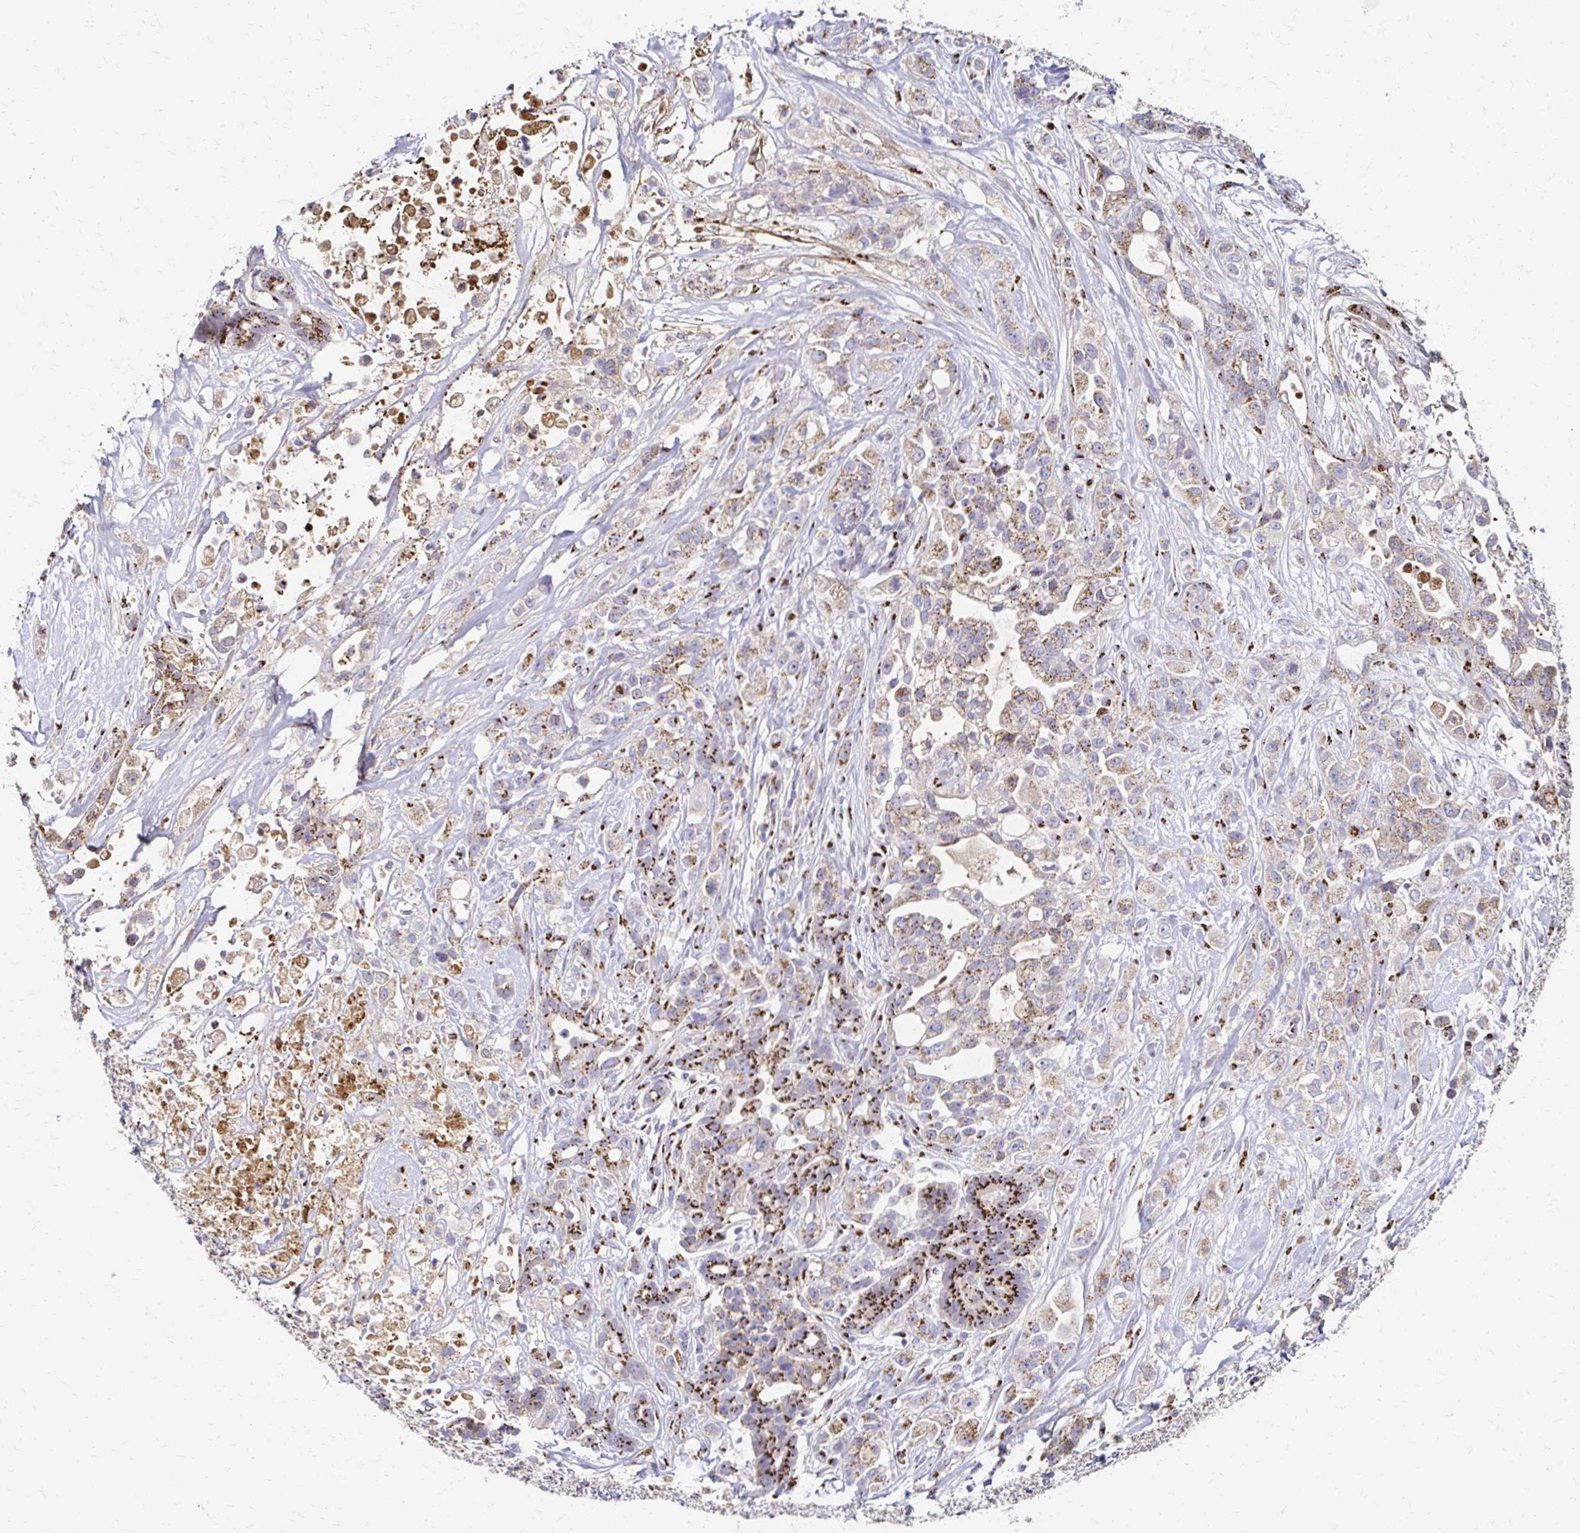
{"staining": {"intensity": "weak", "quantity": ">75%", "location": "cytoplasmic/membranous"}, "tissue": "pancreatic cancer", "cell_type": "Tumor cells", "image_type": "cancer", "snomed": [{"axis": "morphology", "description": "Adenocarcinoma, NOS"}, {"axis": "topography", "description": "Pancreas"}], "caption": "Weak cytoplasmic/membranous positivity for a protein is appreciated in about >75% of tumor cells of adenocarcinoma (pancreatic) using immunohistochemistry.", "gene": "TM9SF1", "patient": {"sex": "male", "age": 44}}